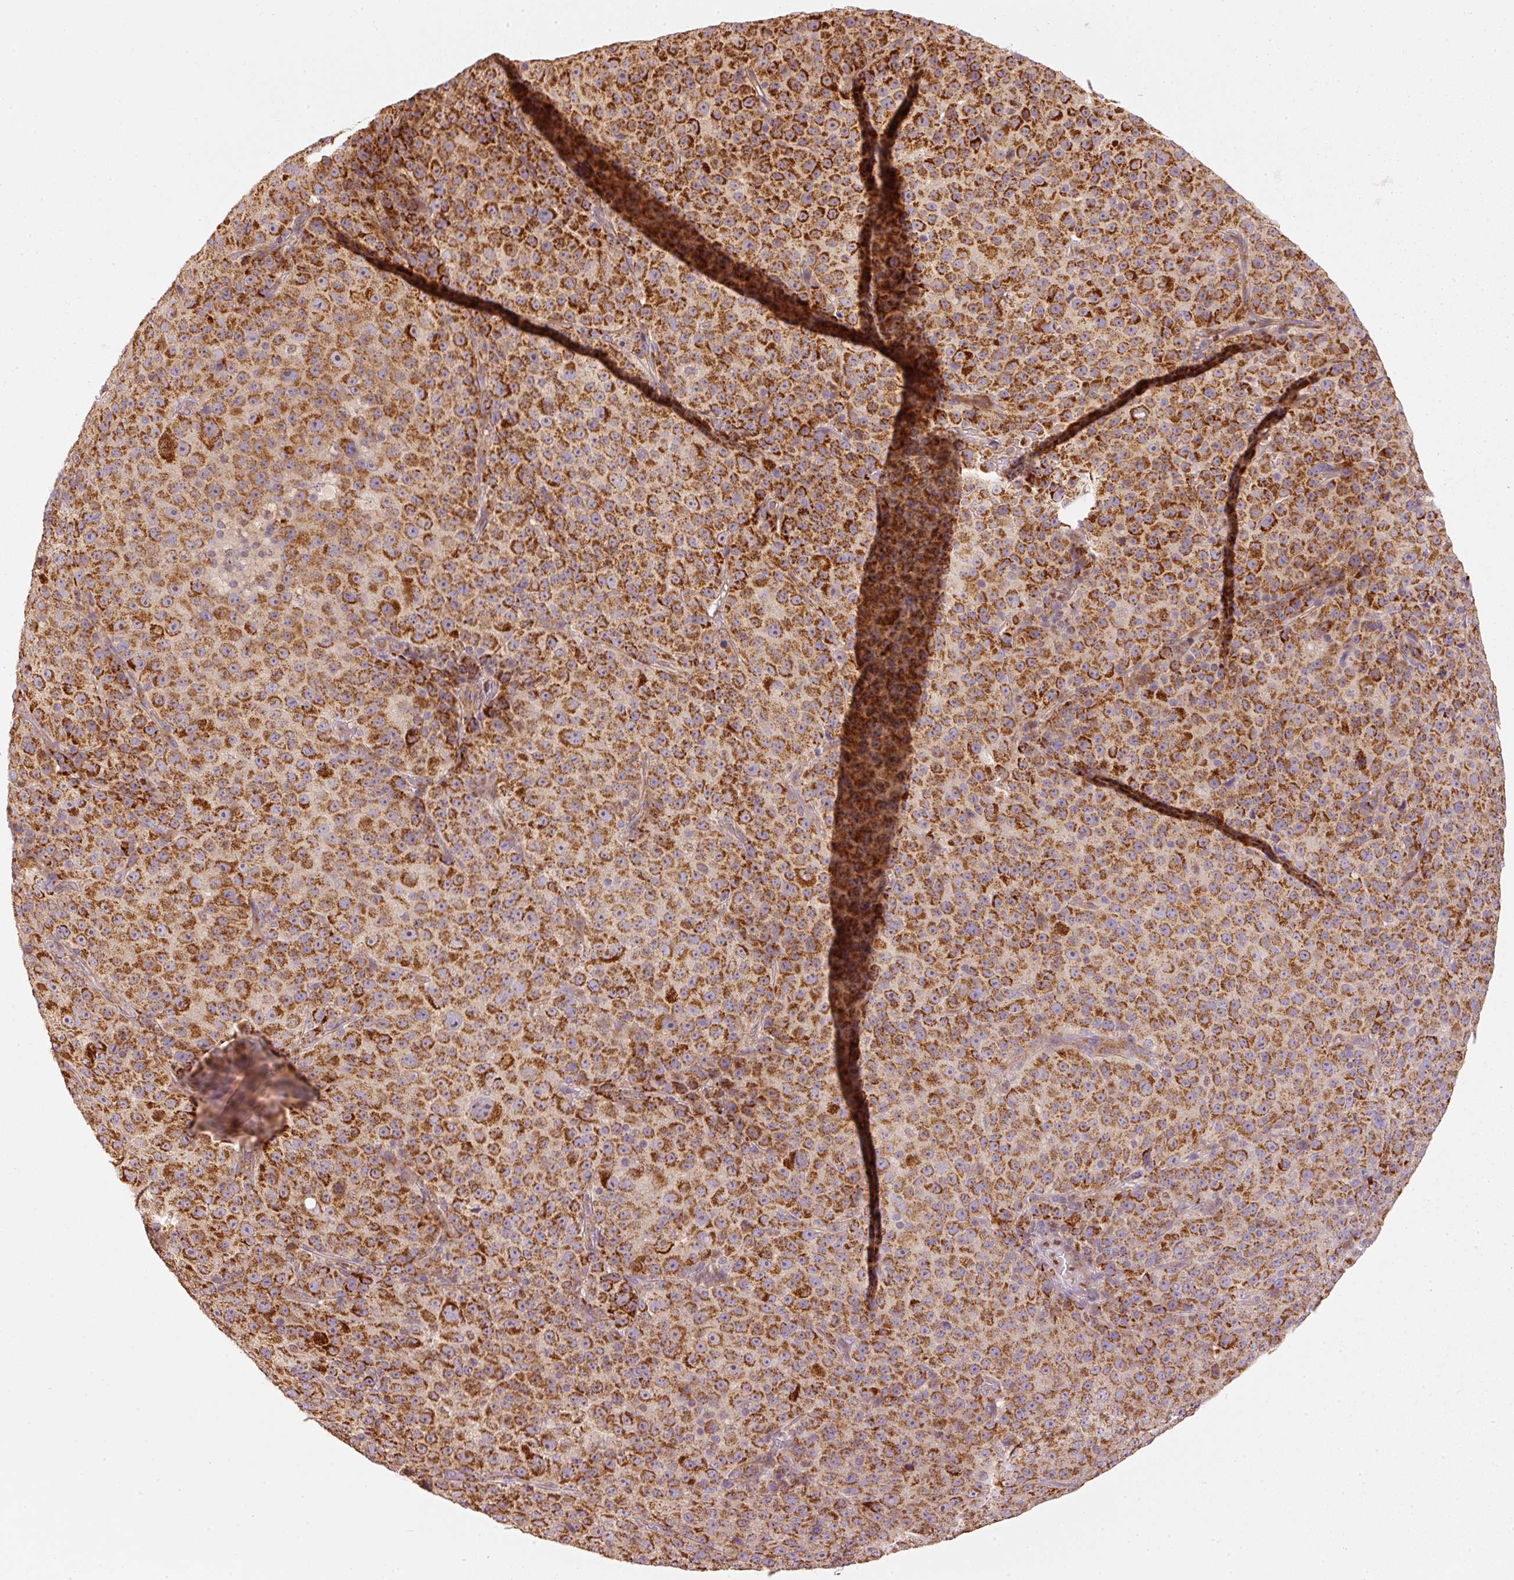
{"staining": {"intensity": "strong", "quantity": ">75%", "location": "cytoplasmic/membranous"}, "tissue": "melanoma", "cell_type": "Tumor cells", "image_type": "cancer", "snomed": [{"axis": "morphology", "description": "Malignant melanoma, Metastatic site"}, {"axis": "topography", "description": "Skin"}, {"axis": "topography", "description": "Lymph node"}], "caption": "Protein analysis of melanoma tissue displays strong cytoplasmic/membranous positivity in approximately >75% of tumor cells.", "gene": "MTHFD1L", "patient": {"sex": "male", "age": 66}}